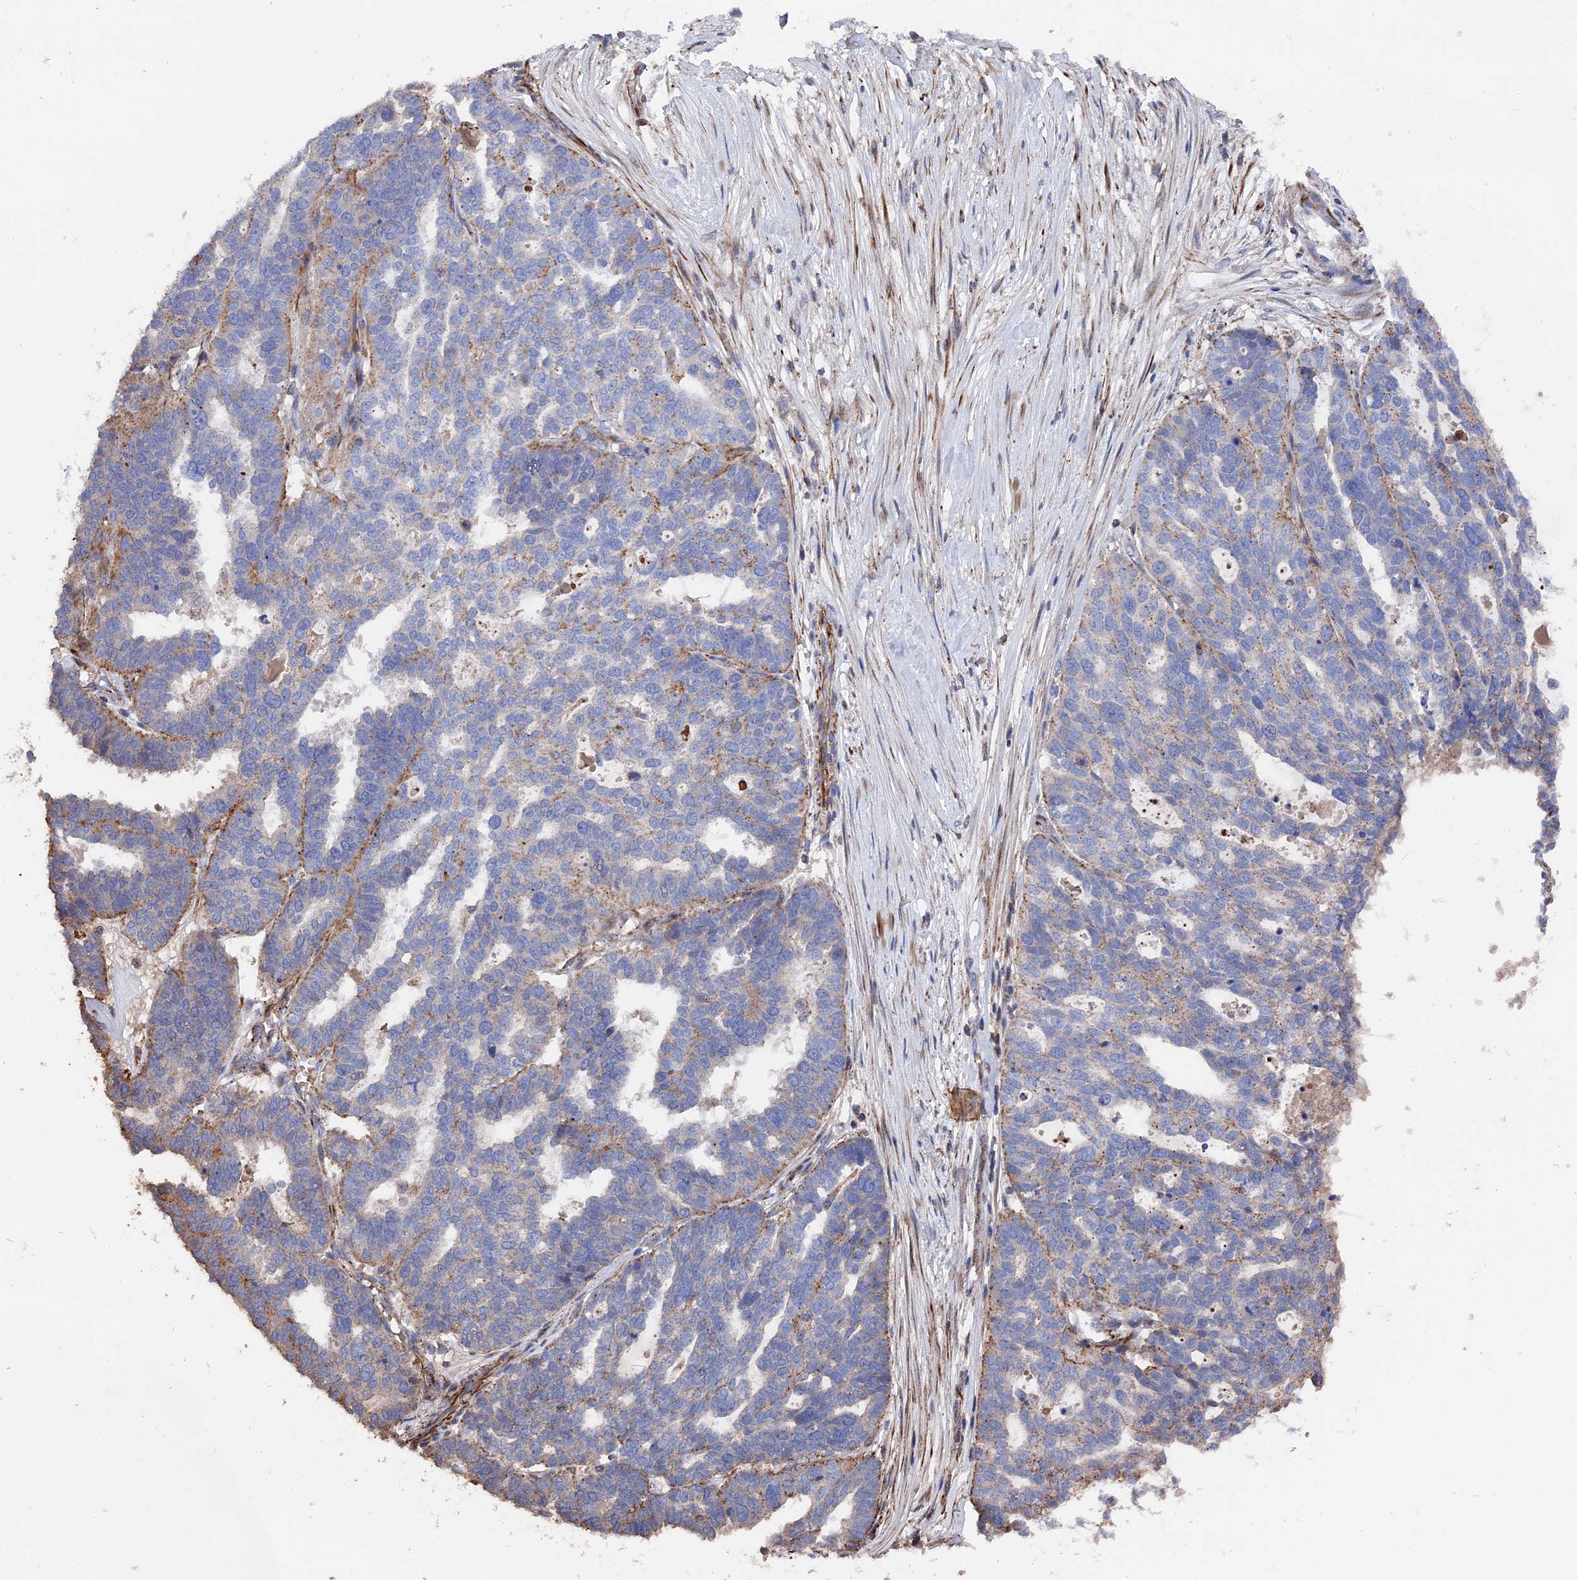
{"staining": {"intensity": "moderate", "quantity": "<25%", "location": "cytoplasmic/membranous"}, "tissue": "ovarian cancer", "cell_type": "Tumor cells", "image_type": "cancer", "snomed": [{"axis": "morphology", "description": "Cystadenocarcinoma, serous, NOS"}, {"axis": "topography", "description": "Ovary"}], "caption": "Immunohistochemical staining of ovarian cancer shows moderate cytoplasmic/membranous protein positivity in approximately <25% of tumor cells.", "gene": "SMG9", "patient": {"sex": "female", "age": 59}}